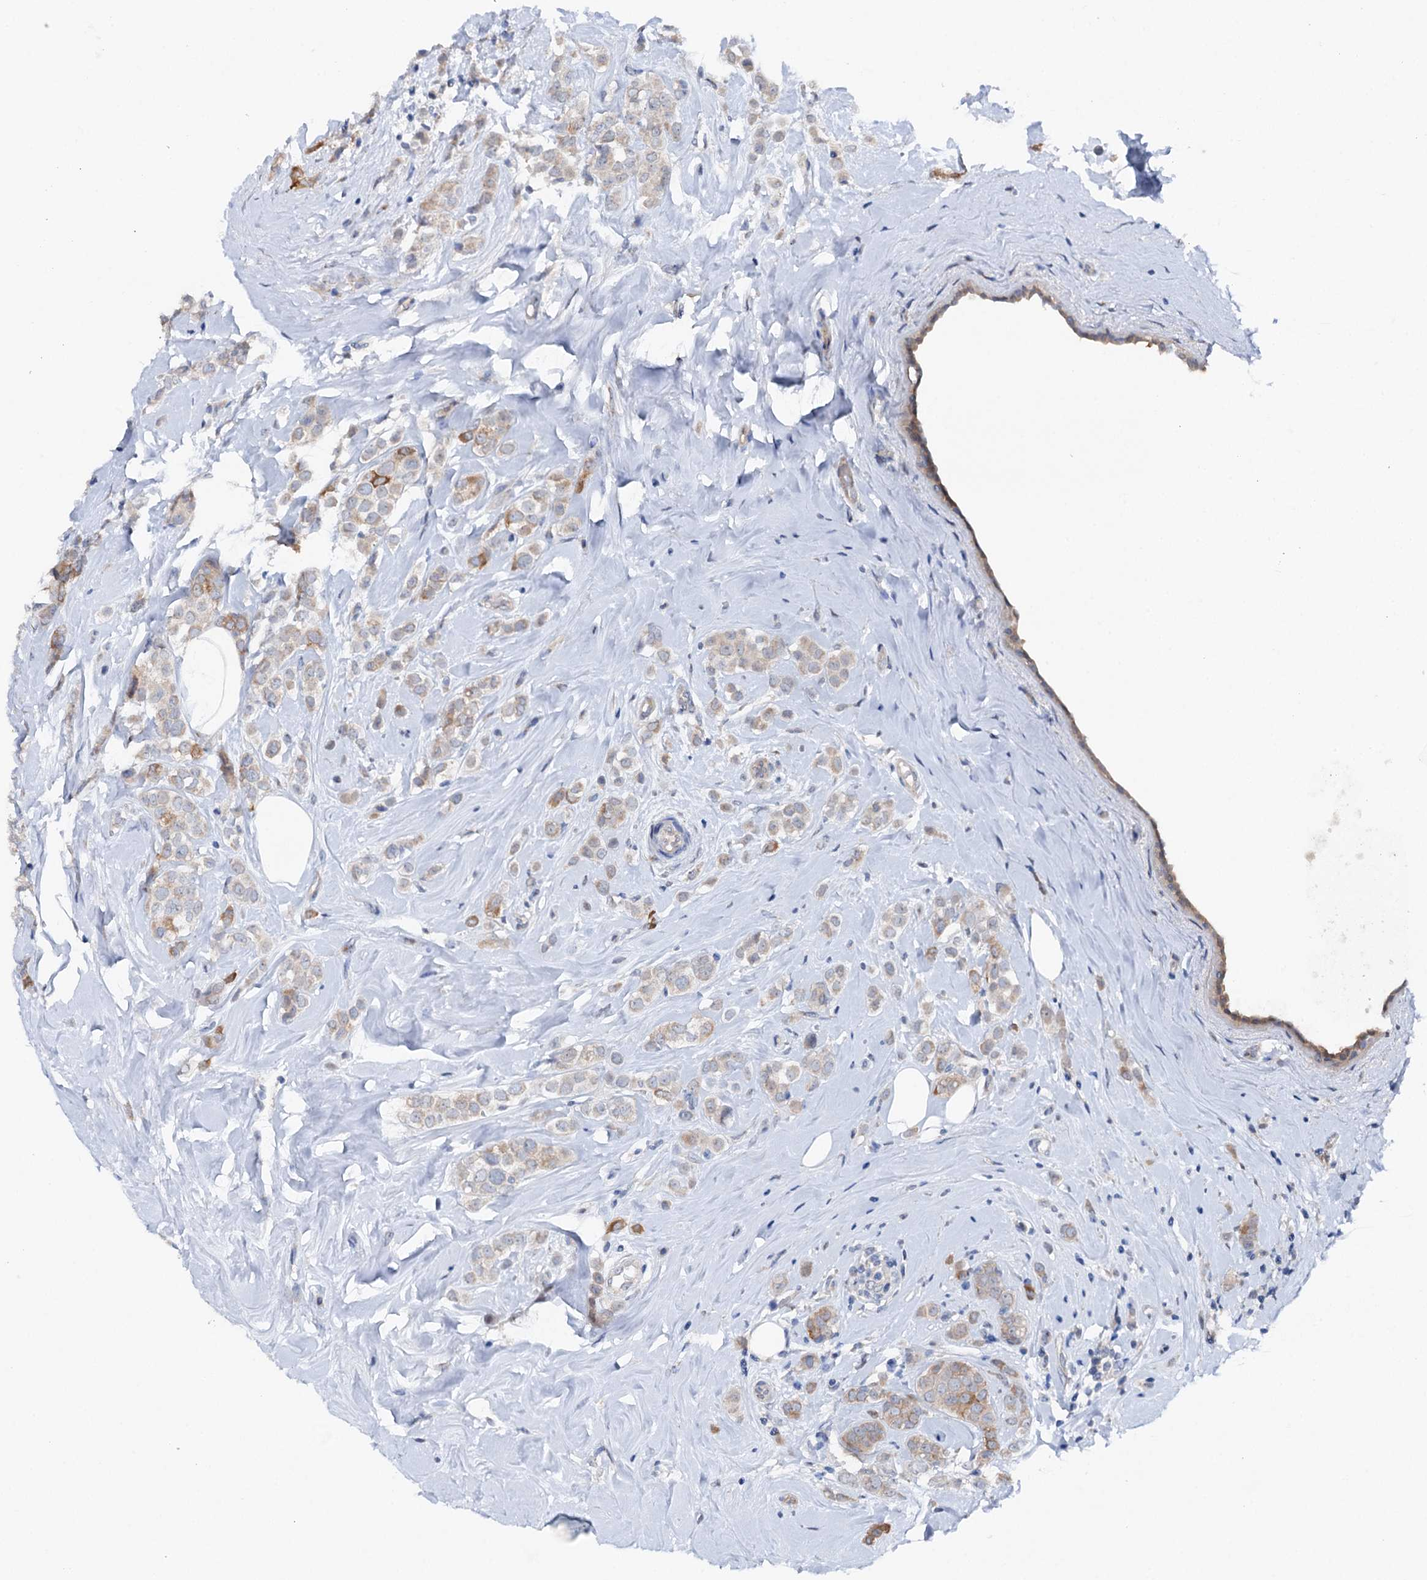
{"staining": {"intensity": "moderate", "quantity": "<25%", "location": "cytoplasmic/membranous"}, "tissue": "breast cancer", "cell_type": "Tumor cells", "image_type": "cancer", "snomed": [{"axis": "morphology", "description": "Lobular carcinoma"}, {"axis": "topography", "description": "Breast"}], "caption": "Brown immunohistochemical staining in breast cancer exhibits moderate cytoplasmic/membranous expression in about <25% of tumor cells.", "gene": "SHROOM1", "patient": {"sex": "female", "age": 47}}